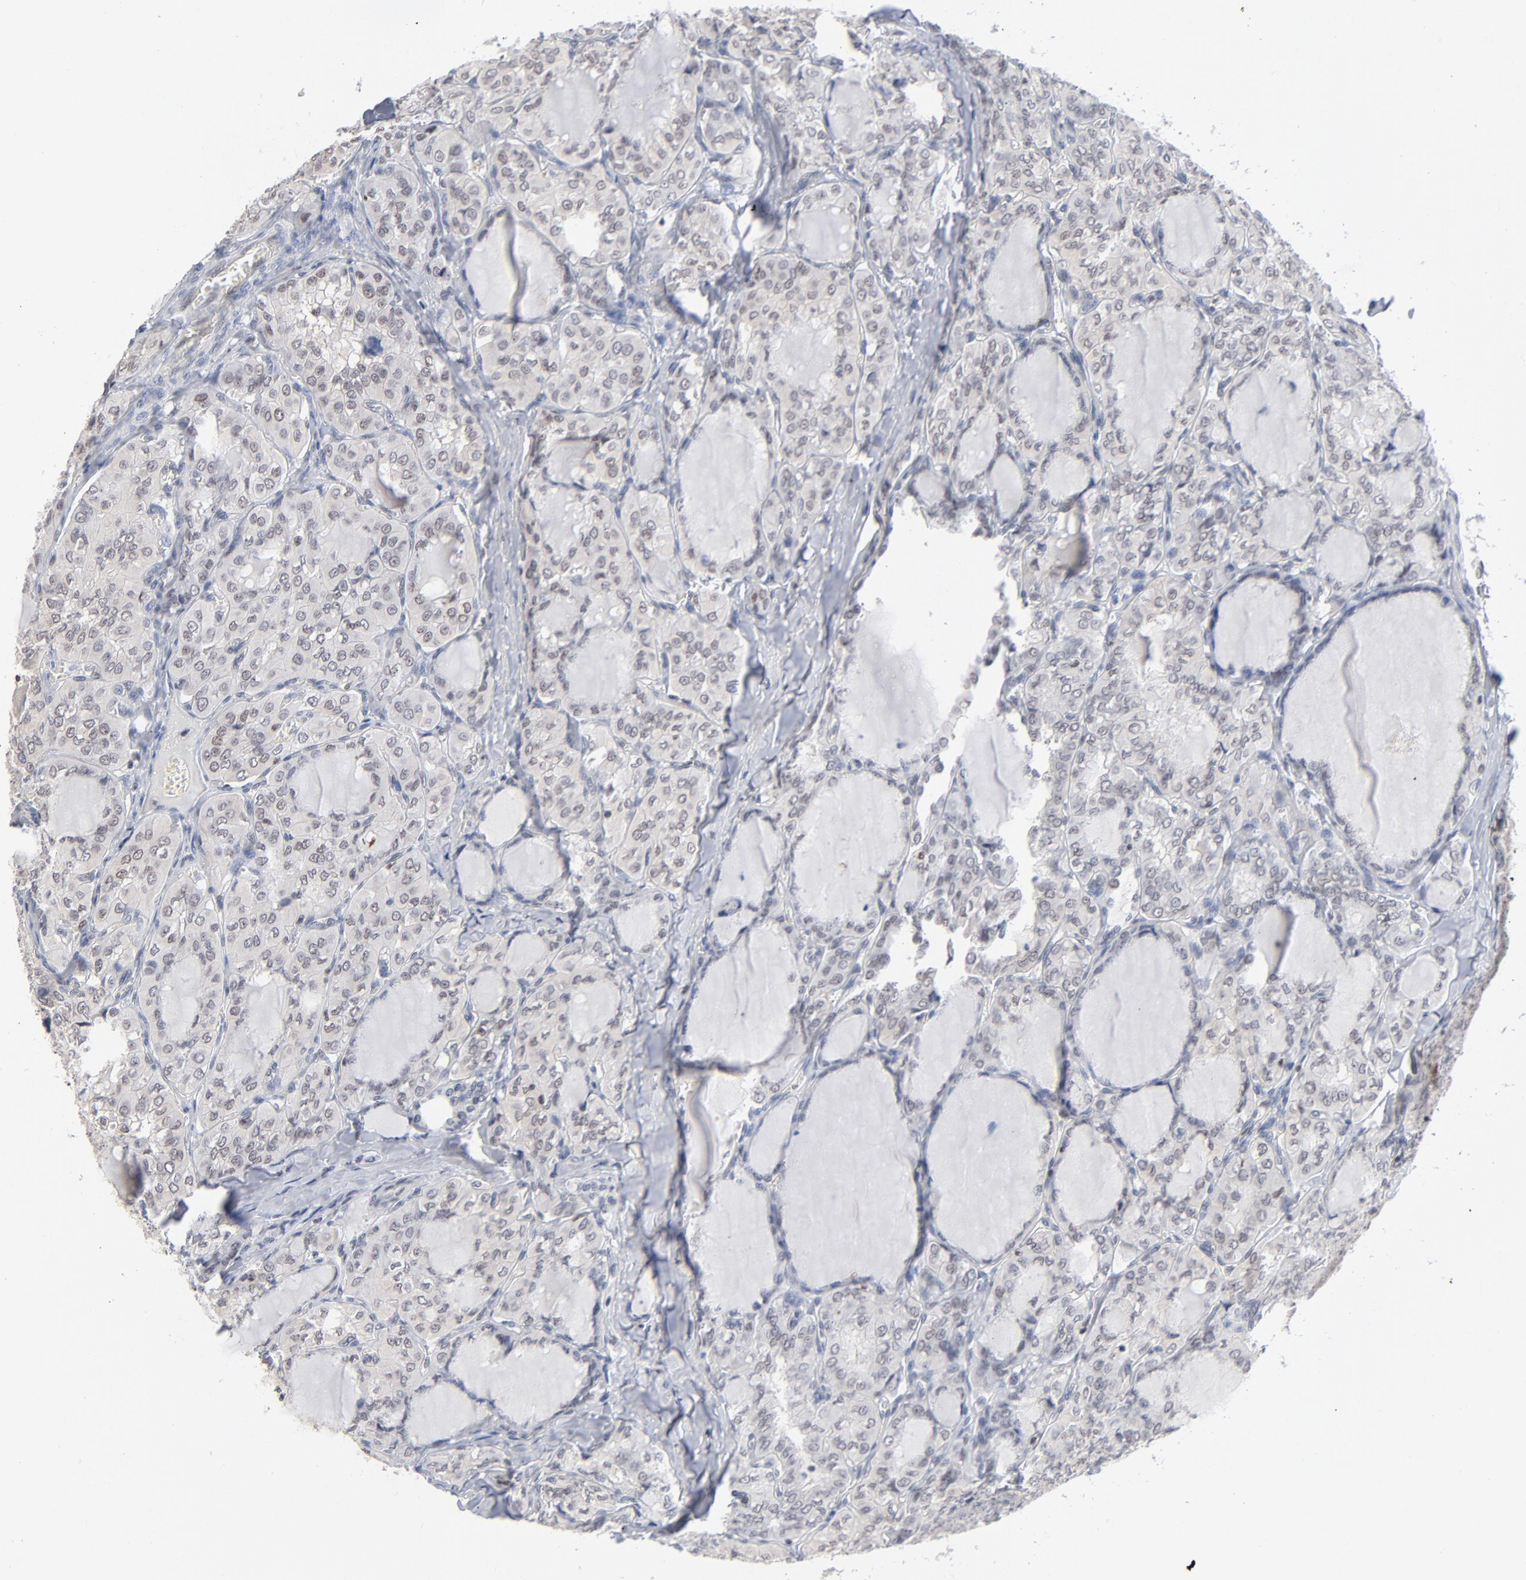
{"staining": {"intensity": "negative", "quantity": "none", "location": "none"}, "tissue": "thyroid cancer", "cell_type": "Tumor cells", "image_type": "cancer", "snomed": [{"axis": "morphology", "description": "Papillary adenocarcinoma, NOS"}, {"axis": "topography", "description": "Thyroid gland"}], "caption": "Thyroid cancer (papillary adenocarcinoma) was stained to show a protein in brown. There is no significant staining in tumor cells. The staining is performed using DAB (3,3'-diaminobenzidine) brown chromogen with nuclei counter-stained in using hematoxylin.", "gene": "MAX", "patient": {"sex": "male", "age": 20}}